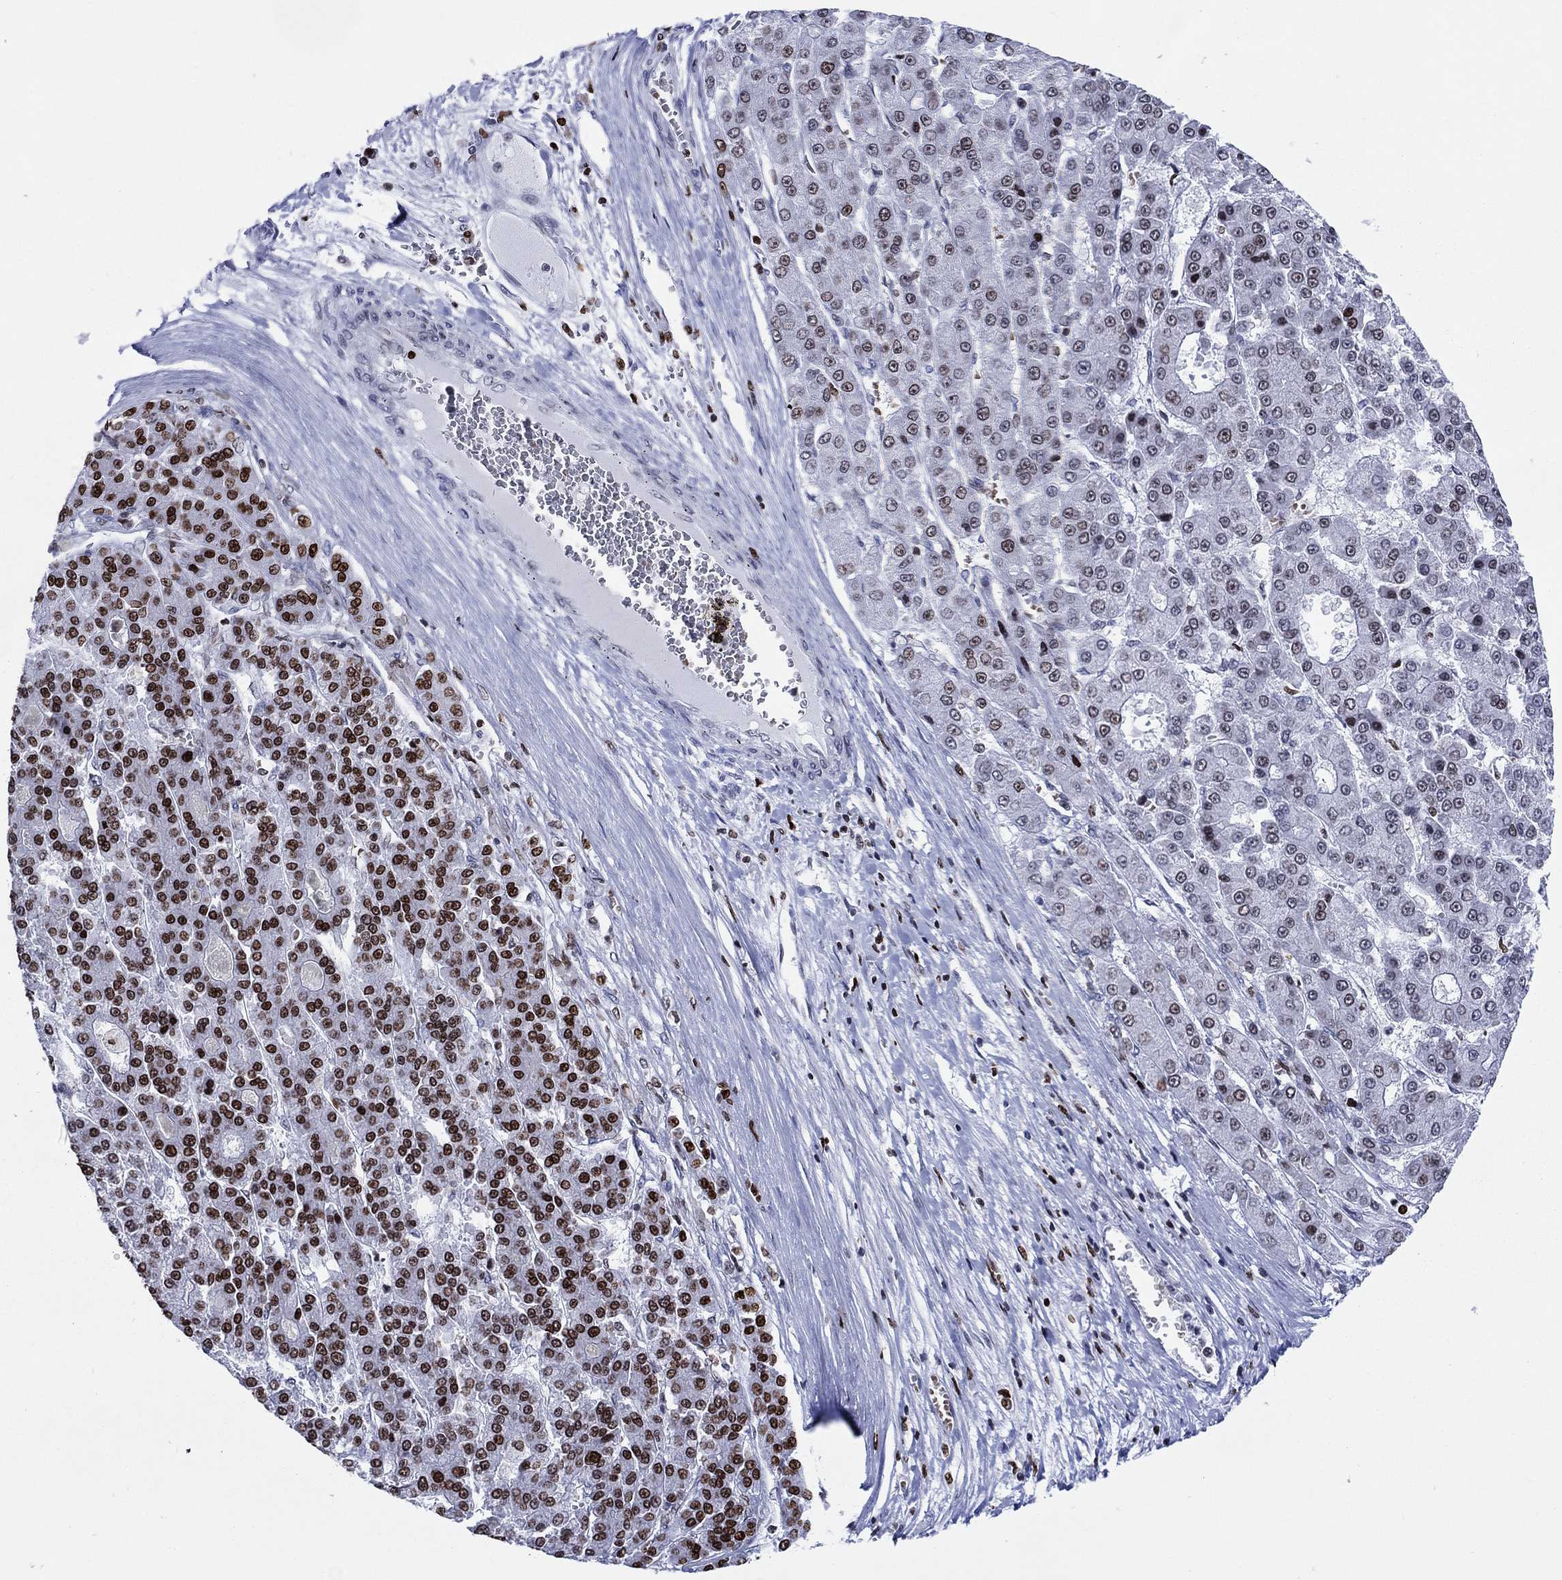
{"staining": {"intensity": "strong", "quantity": "25%-75%", "location": "nuclear"}, "tissue": "liver cancer", "cell_type": "Tumor cells", "image_type": "cancer", "snomed": [{"axis": "morphology", "description": "Carcinoma, Hepatocellular, NOS"}, {"axis": "topography", "description": "Liver"}], "caption": "Protein analysis of liver cancer tissue shows strong nuclear positivity in about 25%-75% of tumor cells.", "gene": "HMGA1", "patient": {"sex": "male", "age": 70}}